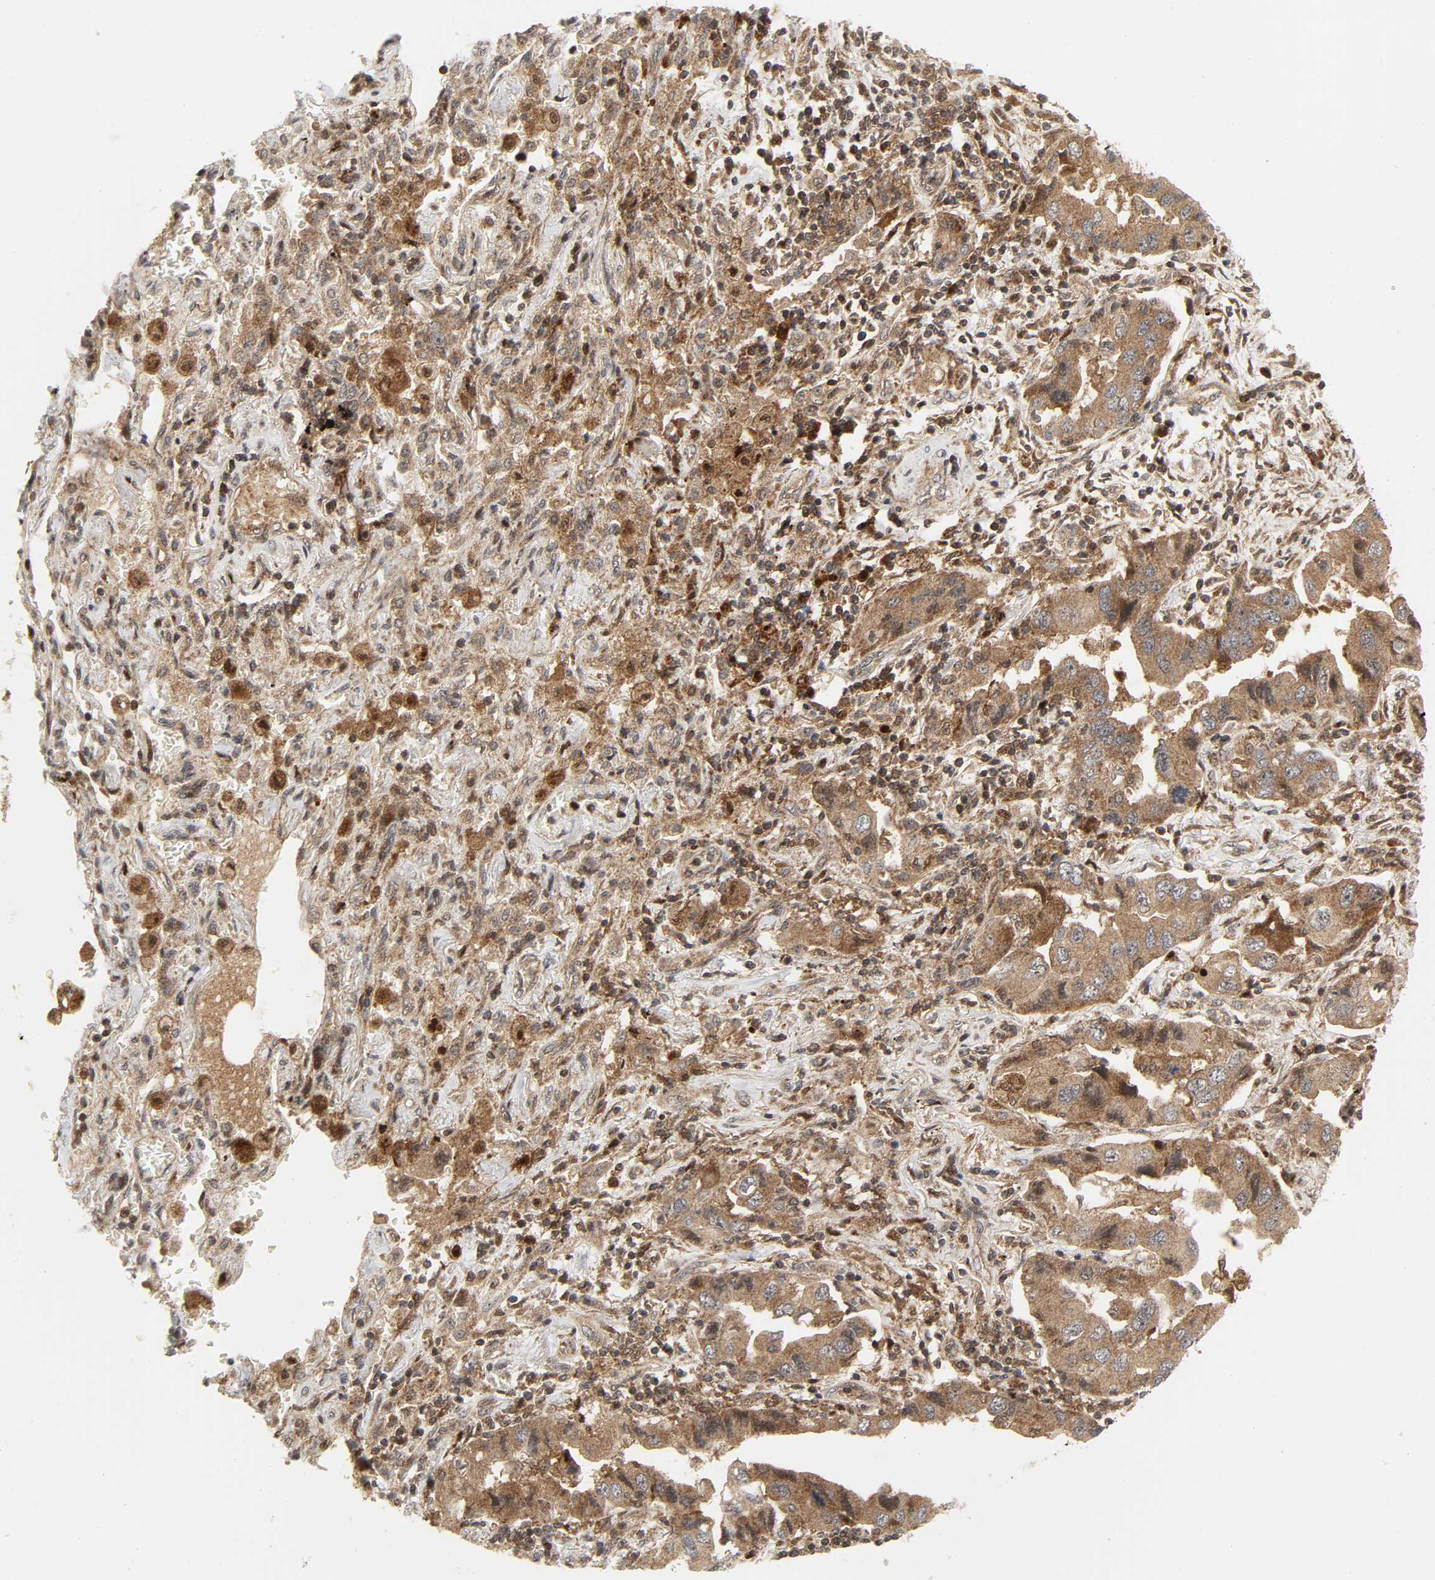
{"staining": {"intensity": "moderate", "quantity": ">75%", "location": "cytoplasmic/membranous"}, "tissue": "lung cancer", "cell_type": "Tumor cells", "image_type": "cancer", "snomed": [{"axis": "morphology", "description": "Adenocarcinoma, NOS"}, {"axis": "topography", "description": "Lung"}], "caption": "Immunohistochemistry staining of adenocarcinoma (lung), which shows medium levels of moderate cytoplasmic/membranous expression in about >75% of tumor cells indicating moderate cytoplasmic/membranous protein expression. The staining was performed using DAB (3,3'-diaminobenzidine) (brown) for protein detection and nuclei were counterstained in hematoxylin (blue).", "gene": "CHUK", "patient": {"sex": "female", "age": 65}}